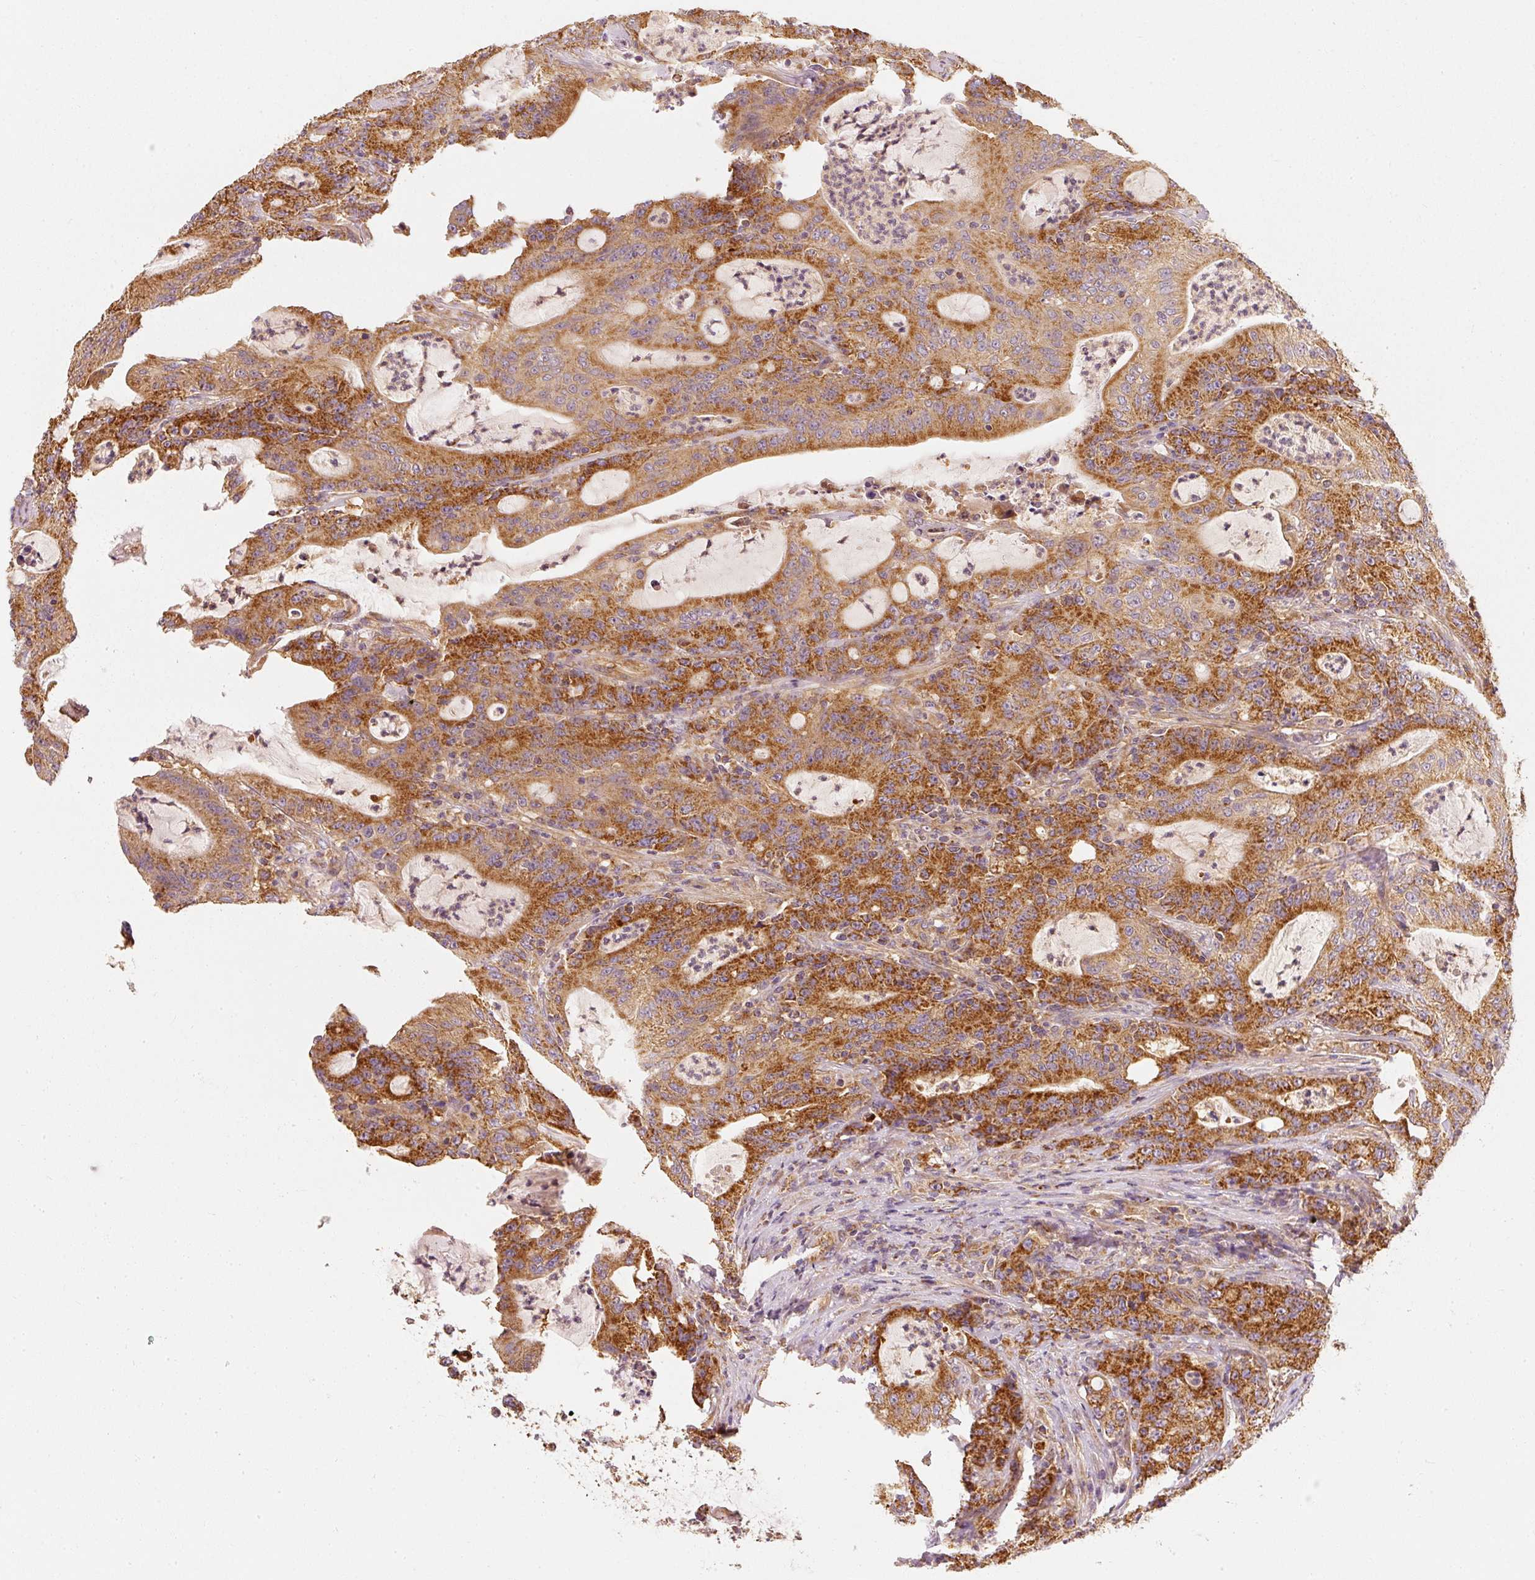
{"staining": {"intensity": "strong", "quantity": ">75%", "location": "cytoplasmic/membranous"}, "tissue": "colorectal cancer", "cell_type": "Tumor cells", "image_type": "cancer", "snomed": [{"axis": "morphology", "description": "Adenocarcinoma, NOS"}, {"axis": "topography", "description": "Colon"}], "caption": "Protein analysis of colorectal cancer tissue reveals strong cytoplasmic/membranous expression in about >75% of tumor cells. The protein of interest is stained brown, and the nuclei are stained in blue (DAB (3,3'-diaminobenzidine) IHC with brightfield microscopy, high magnification).", "gene": "TOMM40", "patient": {"sex": "male", "age": 83}}